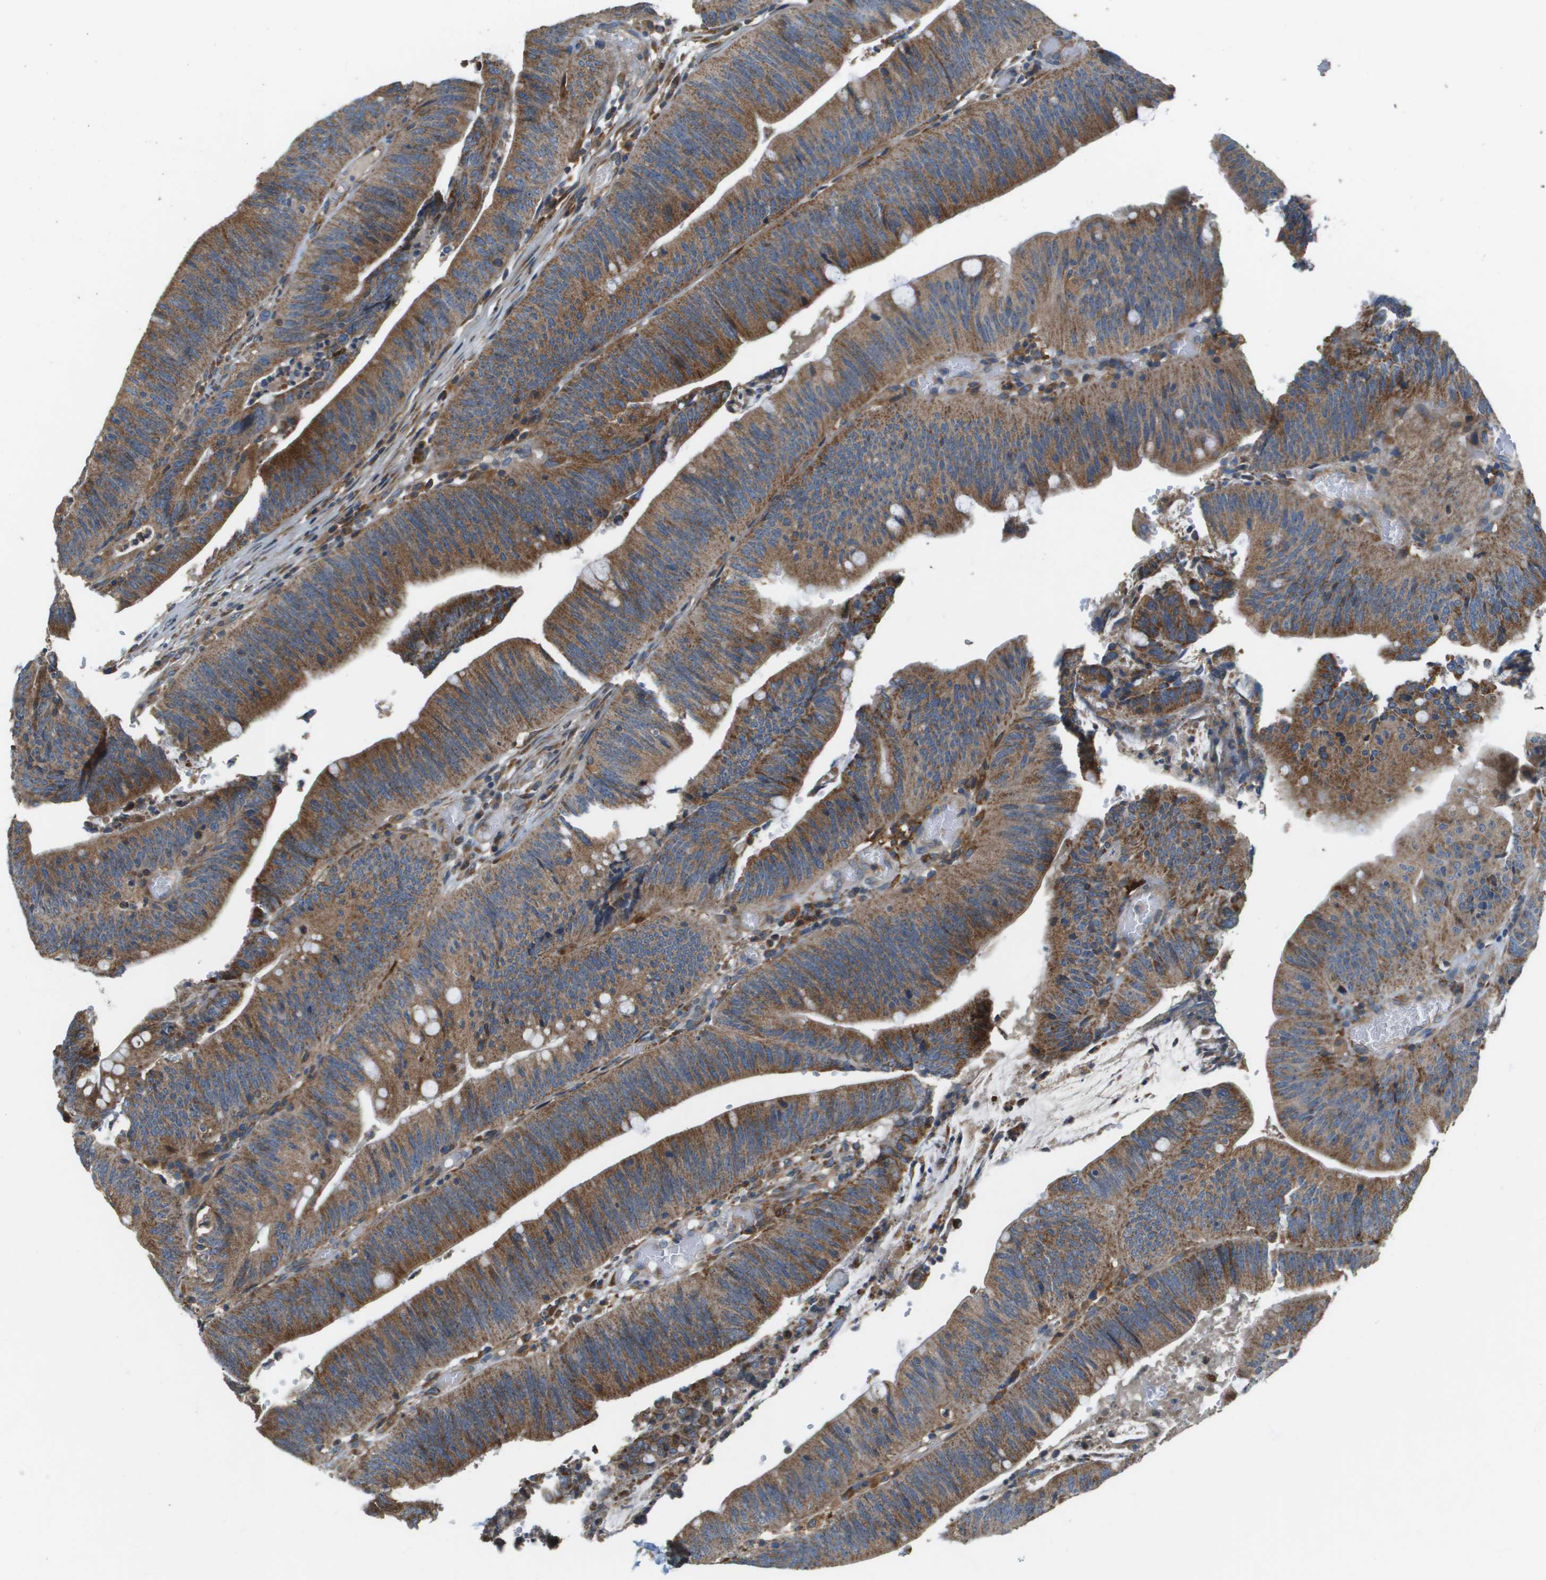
{"staining": {"intensity": "moderate", "quantity": ">75%", "location": "cytoplasmic/membranous"}, "tissue": "colorectal cancer", "cell_type": "Tumor cells", "image_type": "cancer", "snomed": [{"axis": "morphology", "description": "Normal tissue, NOS"}, {"axis": "morphology", "description": "Adenocarcinoma, NOS"}, {"axis": "topography", "description": "Rectum"}], "caption": "Immunohistochemistry photomicrograph of adenocarcinoma (colorectal) stained for a protein (brown), which demonstrates medium levels of moderate cytoplasmic/membranous positivity in approximately >75% of tumor cells.", "gene": "SAMSN1", "patient": {"sex": "female", "age": 66}}